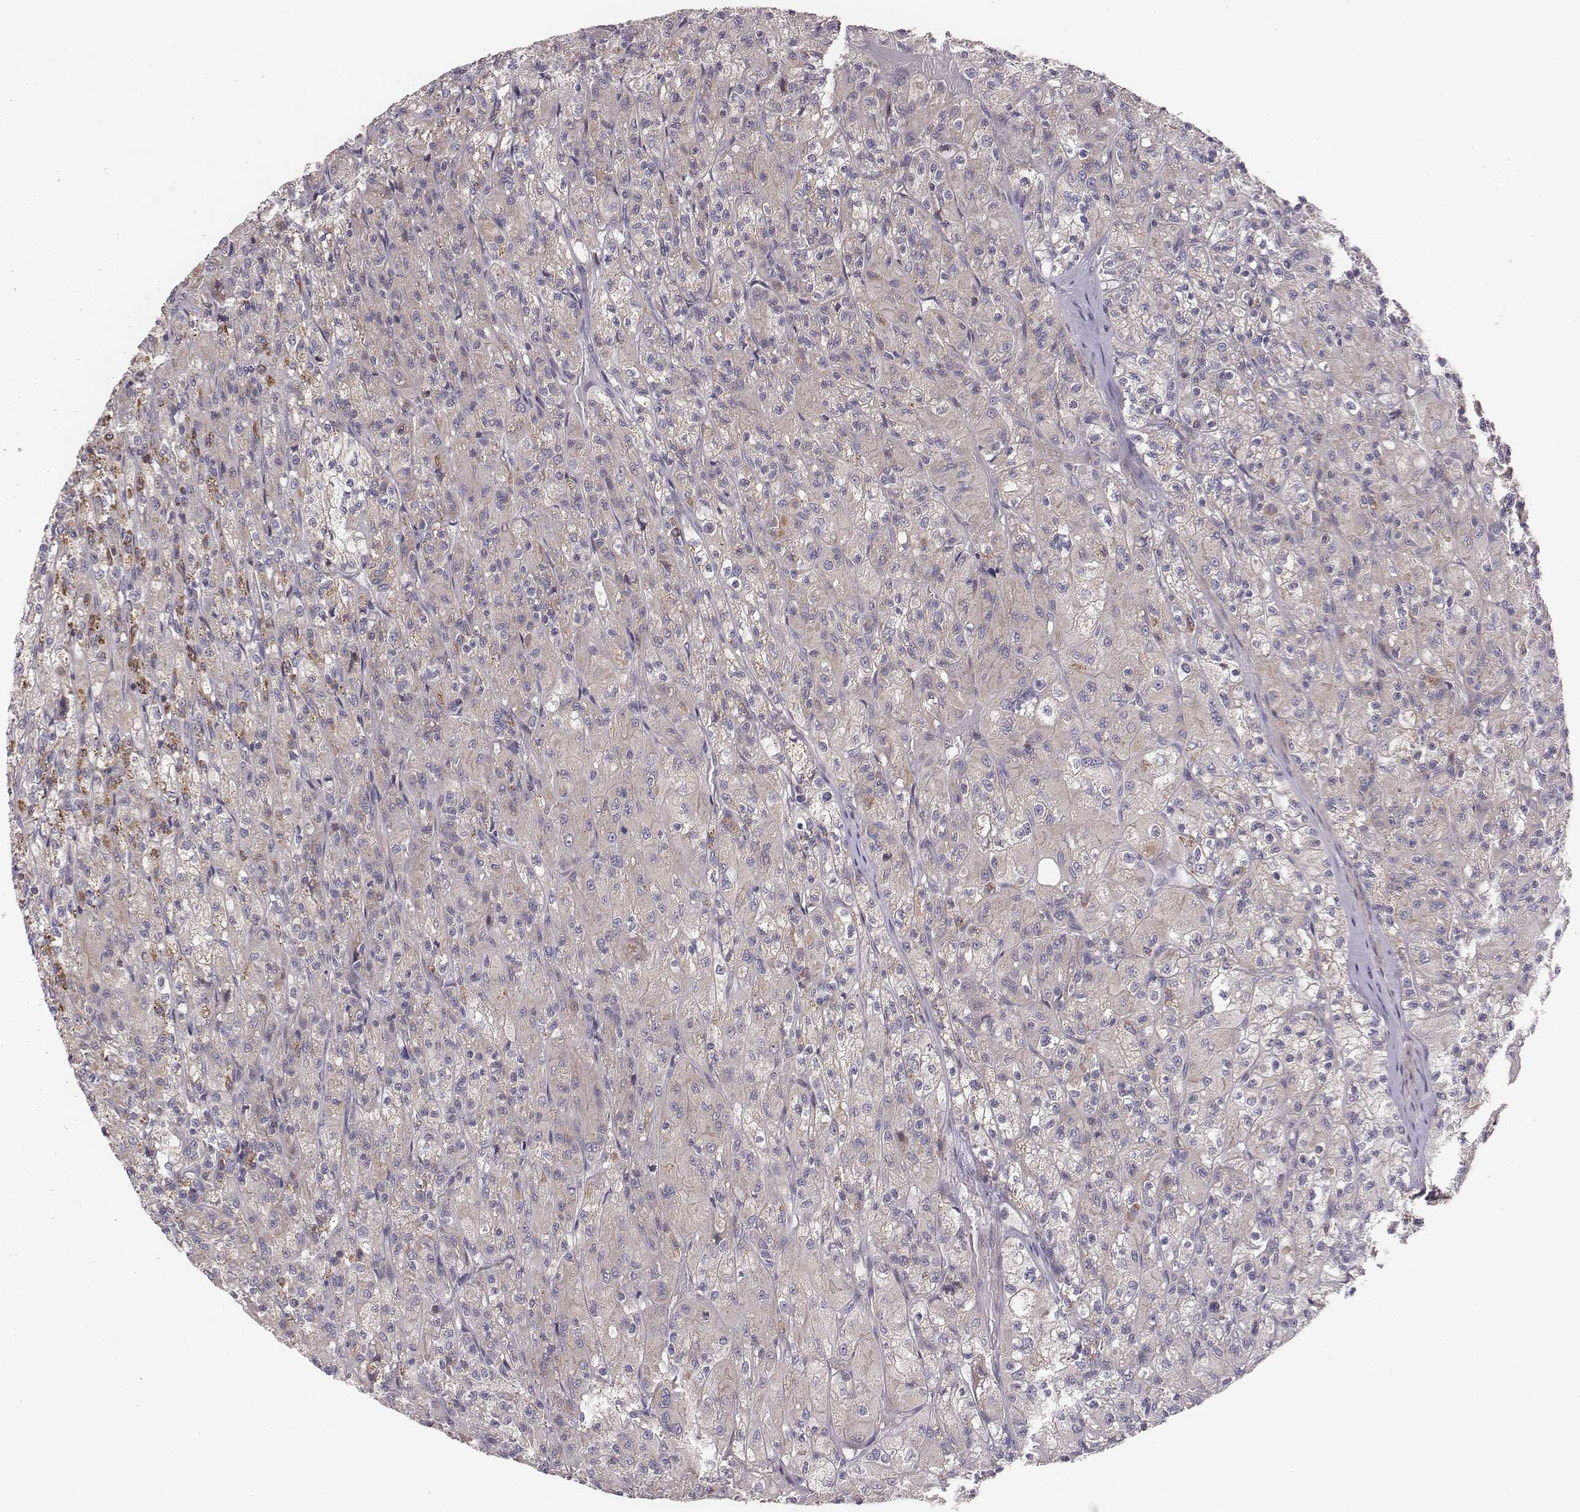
{"staining": {"intensity": "weak", "quantity": "25%-75%", "location": "cytoplasmic/membranous"}, "tissue": "renal cancer", "cell_type": "Tumor cells", "image_type": "cancer", "snomed": [{"axis": "morphology", "description": "Adenocarcinoma, NOS"}, {"axis": "topography", "description": "Kidney"}], "caption": "IHC (DAB) staining of renal cancer (adenocarcinoma) displays weak cytoplasmic/membranous protein positivity in approximately 25%-75% of tumor cells. (brown staining indicates protein expression, while blue staining denotes nuclei).", "gene": "CAD", "patient": {"sex": "female", "age": 70}}